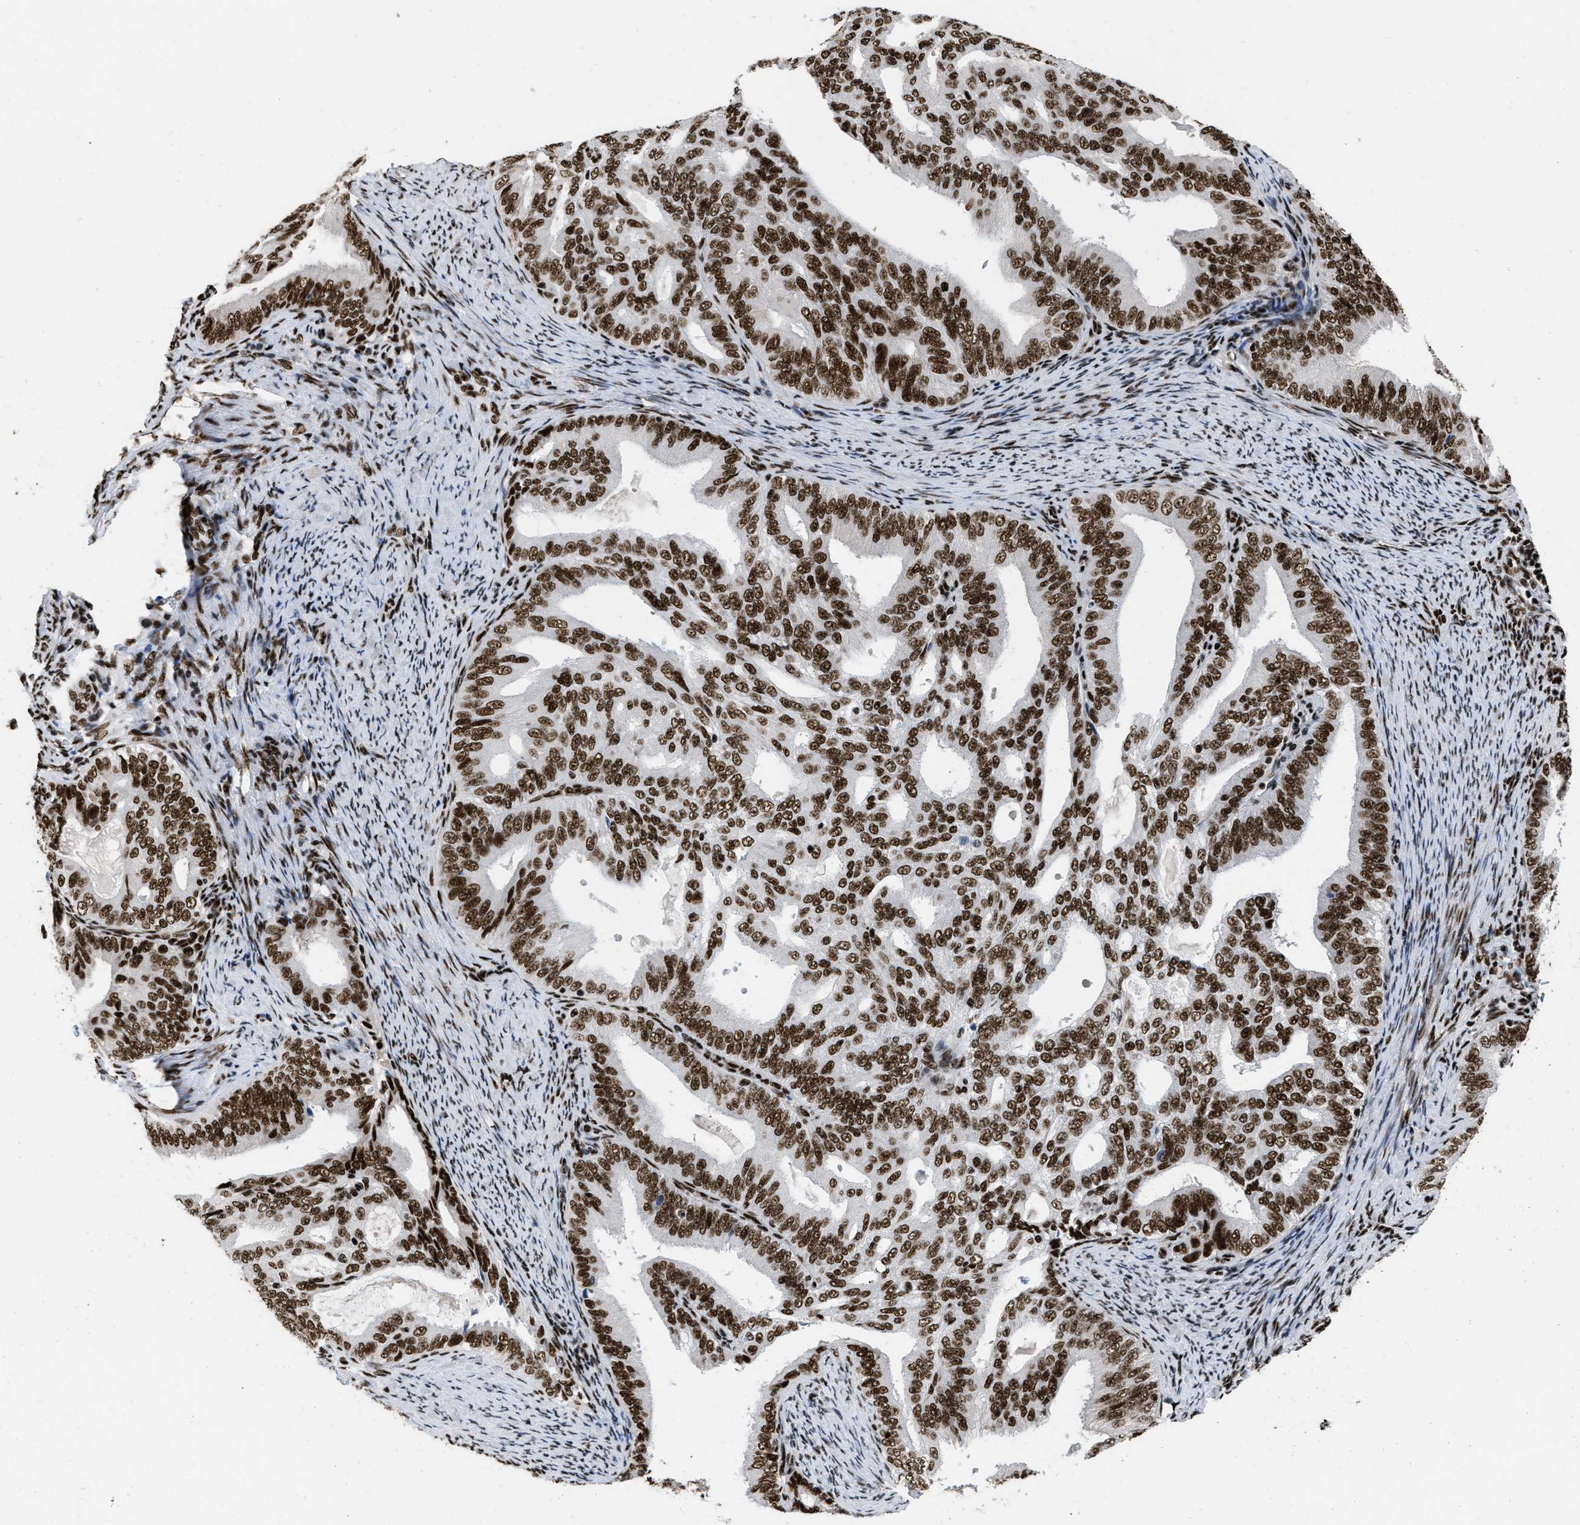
{"staining": {"intensity": "strong", "quantity": ">75%", "location": "nuclear"}, "tissue": "endometrial cancer", "cell_type": "Tumor cells", "image_type": "cancer", "snomed": [{"axis": "morphology", "description": "Adenocarcinoma, NOS"}, {"axis": "topography", "description": "Endometrium"}], "caption": "High-magnification brightfield microscopy of adenocarcinoma (endometrial) stained with DAB (brown) and counterstained with hematoxylin (blue). tumor cells exhibit strong nuclear staining is appreciated in about>75% of cells.", "gene": "CREB1", "patient": {"sex": "female", "age": 58}}